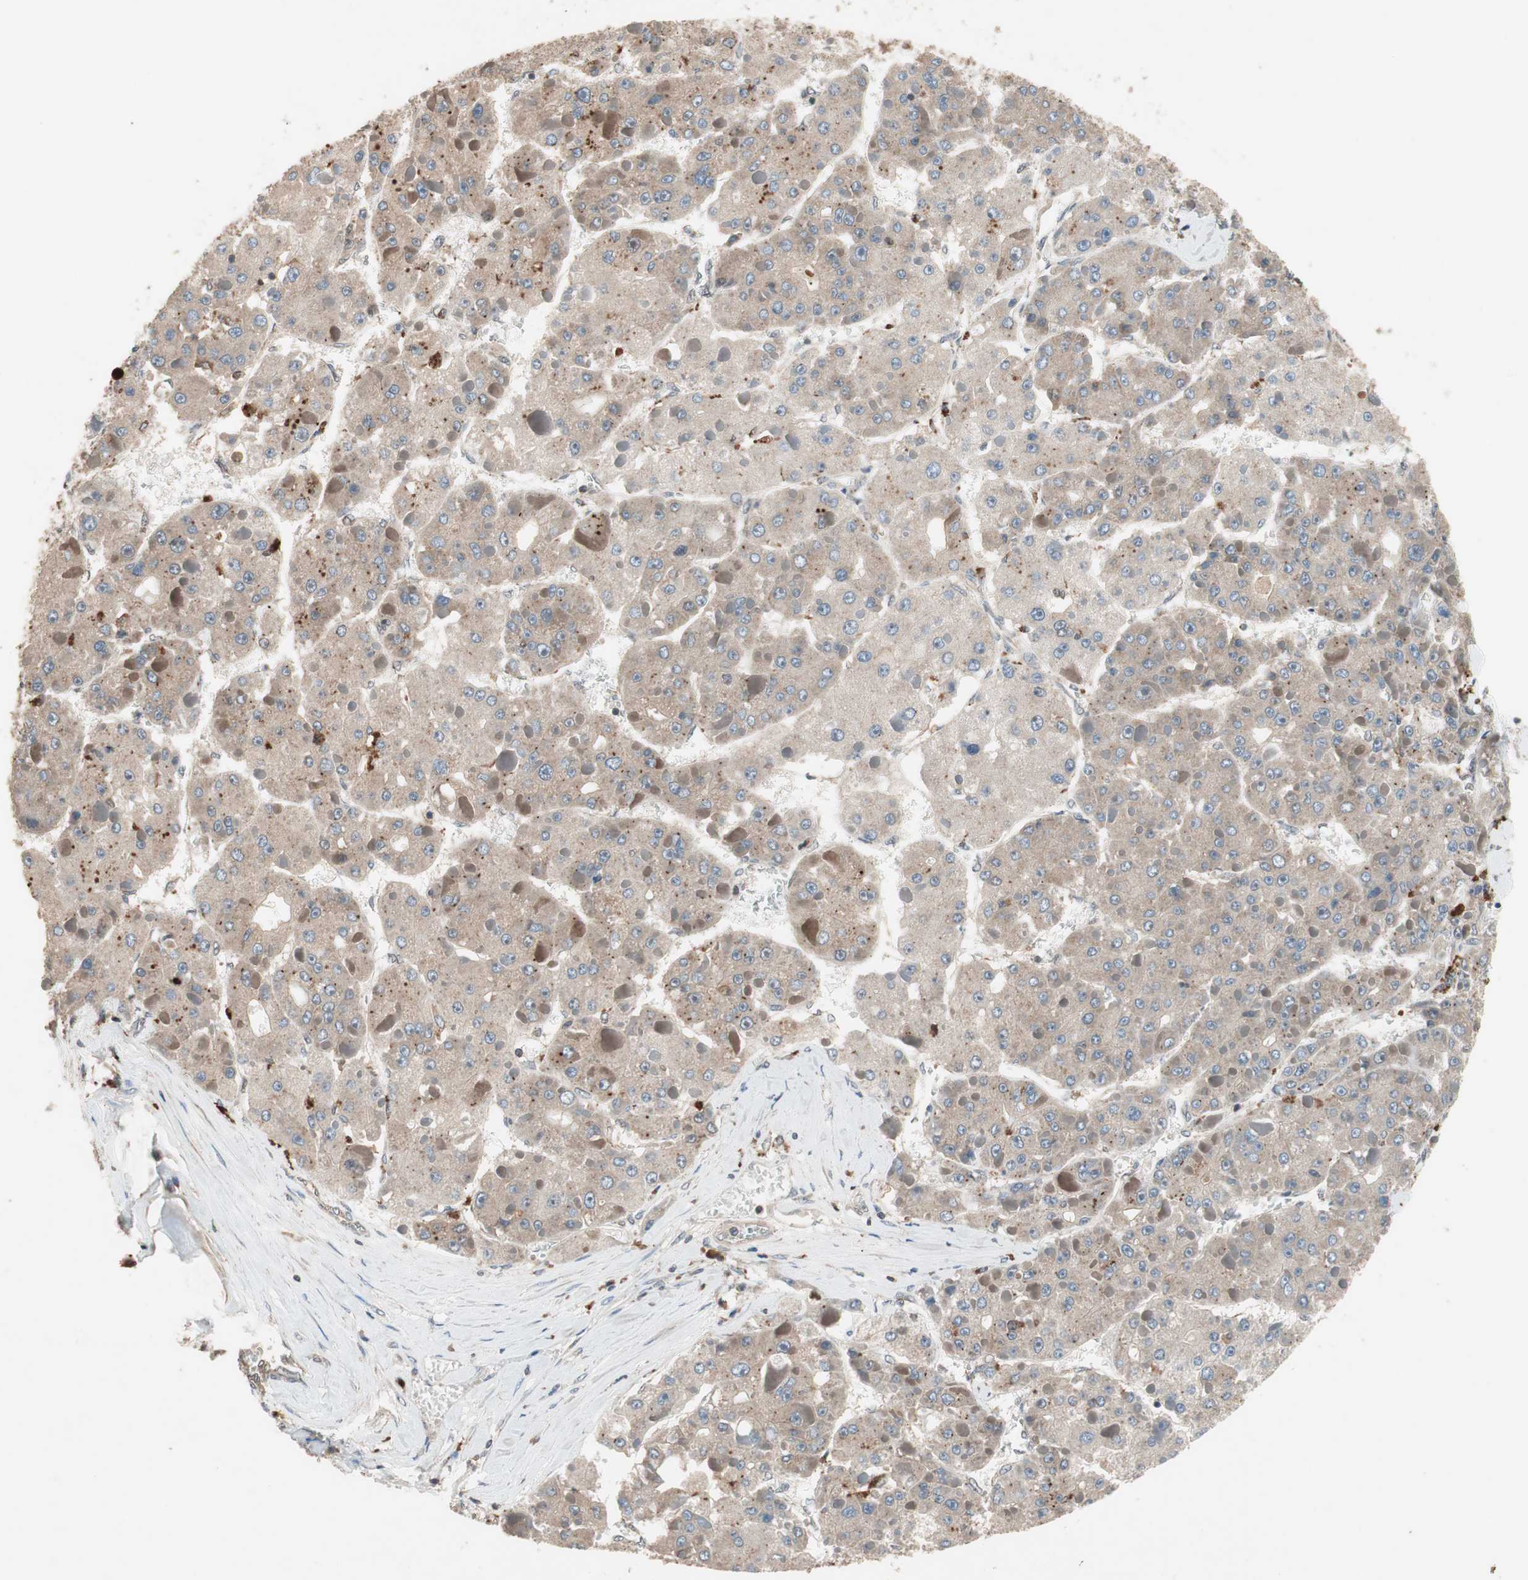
{"staining": {"intensity": "weak", "quantity": ">75%", "location": "cytoplasmic/membranous"}, "tissue": "liver cancer", "cell_type": "Tumor cells", "image_type": "cancer", "snomed": [{"axis": "morphology", "description": "Carcinoma, Hepatocellular, NOS"}, {"axis": "topography", "description": "Liver"}], "caption": "Weak cytoplasmic/membranous positivity for a protein is identified in about >75% of tumor cells of liver hepatocellular carcinoma using IHC.", "gene": "GART", "patient": {"sex": "female", "age": 73}}